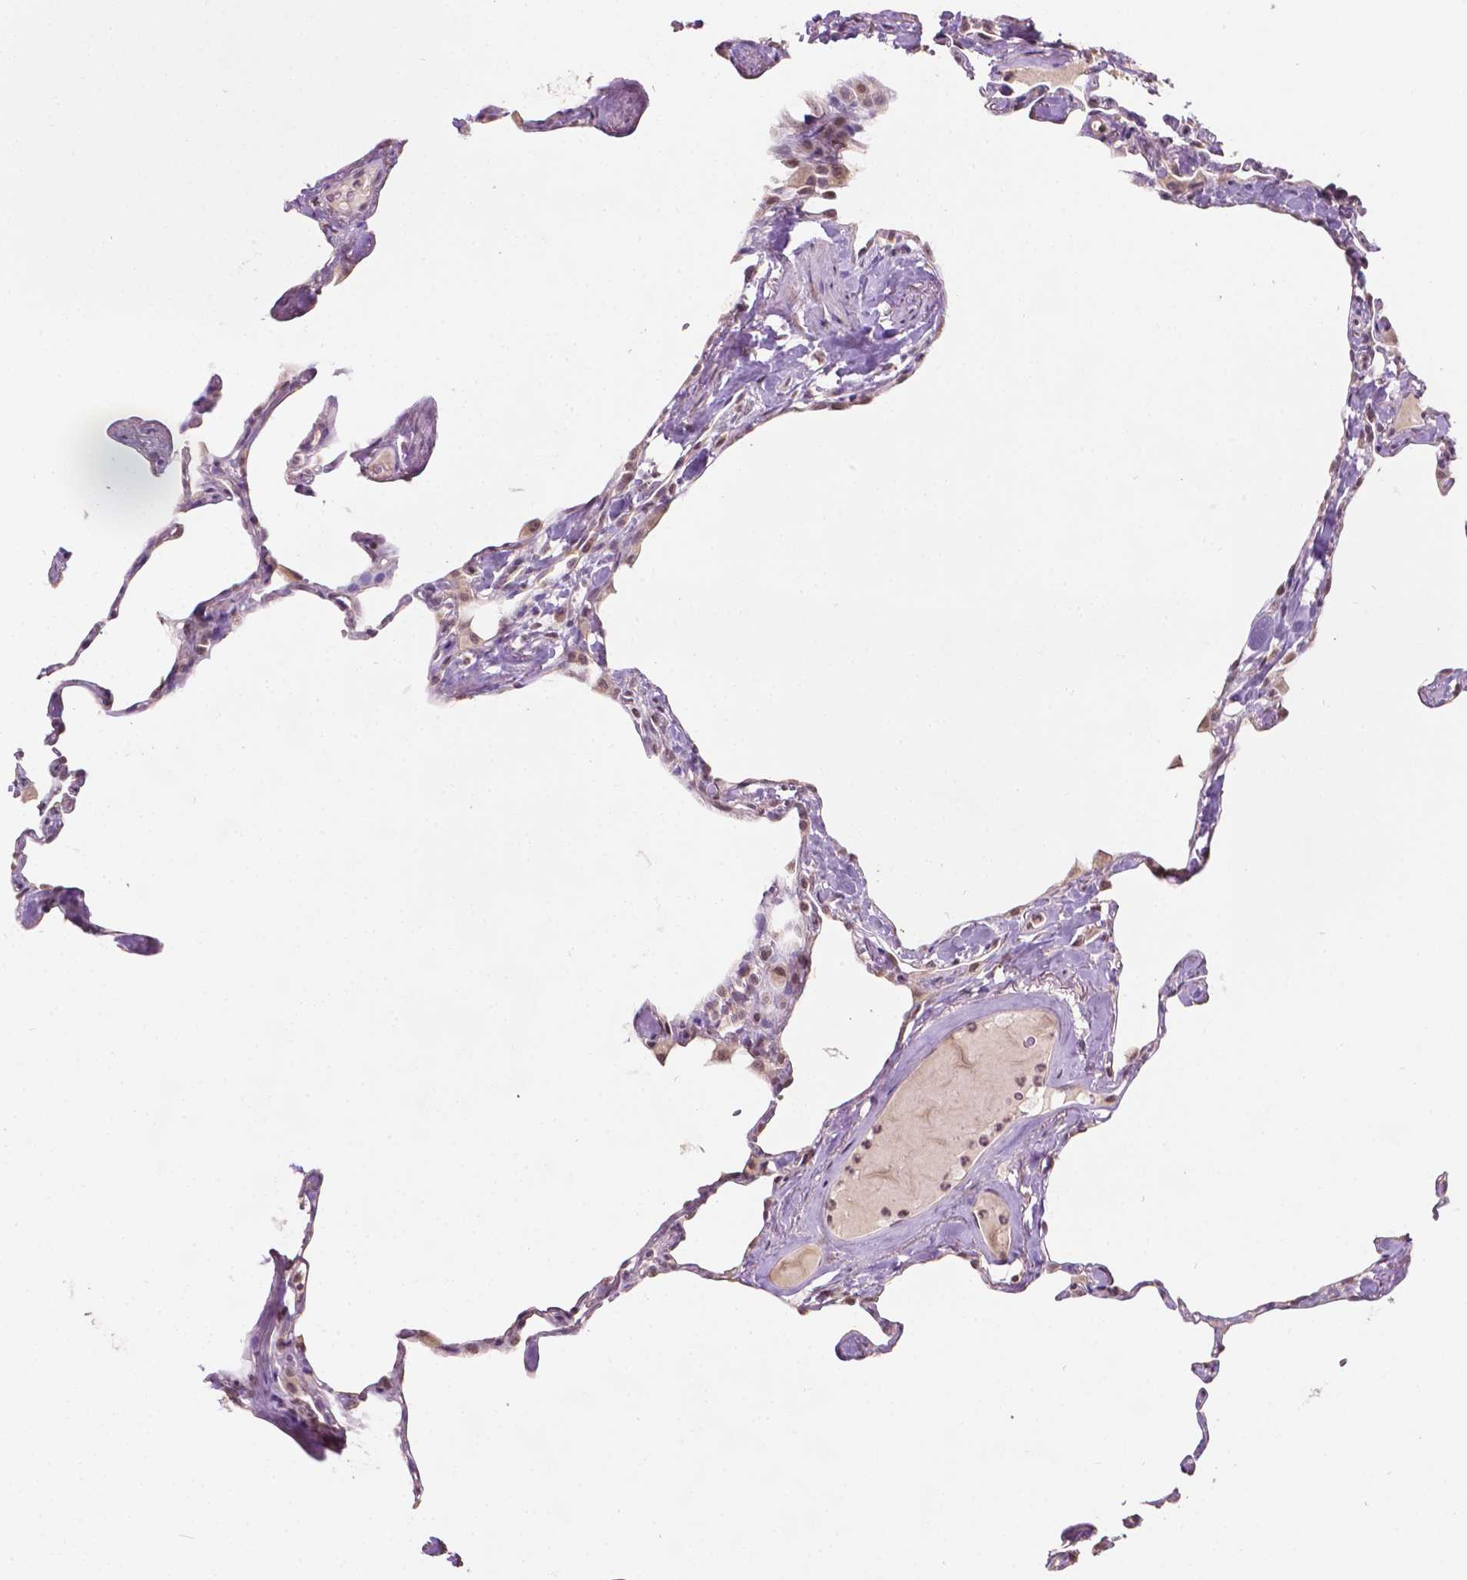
{"staining": {"intensity": "weak", "quantity": ">75%", "location": "cytoplasmic/membranous,nuclear"}, "tissue": "lung", "cell_type": "Alveolar cells", "image_type": "normal", "snomed": [{"axis": "morphology", "description": "Normal tissue, NOS"}, {"axis": "topography", "description": "Lung"}], "caption": "Immunohistochemistry (IHC) (DAB) staining of normal human lung reveals weak cytoplasmic/membranous,nuclear protein expression in approximately >75% of alveolar cells.", "gene": "NOS1AP", "patient": {"sex": "male", "age": 65}}